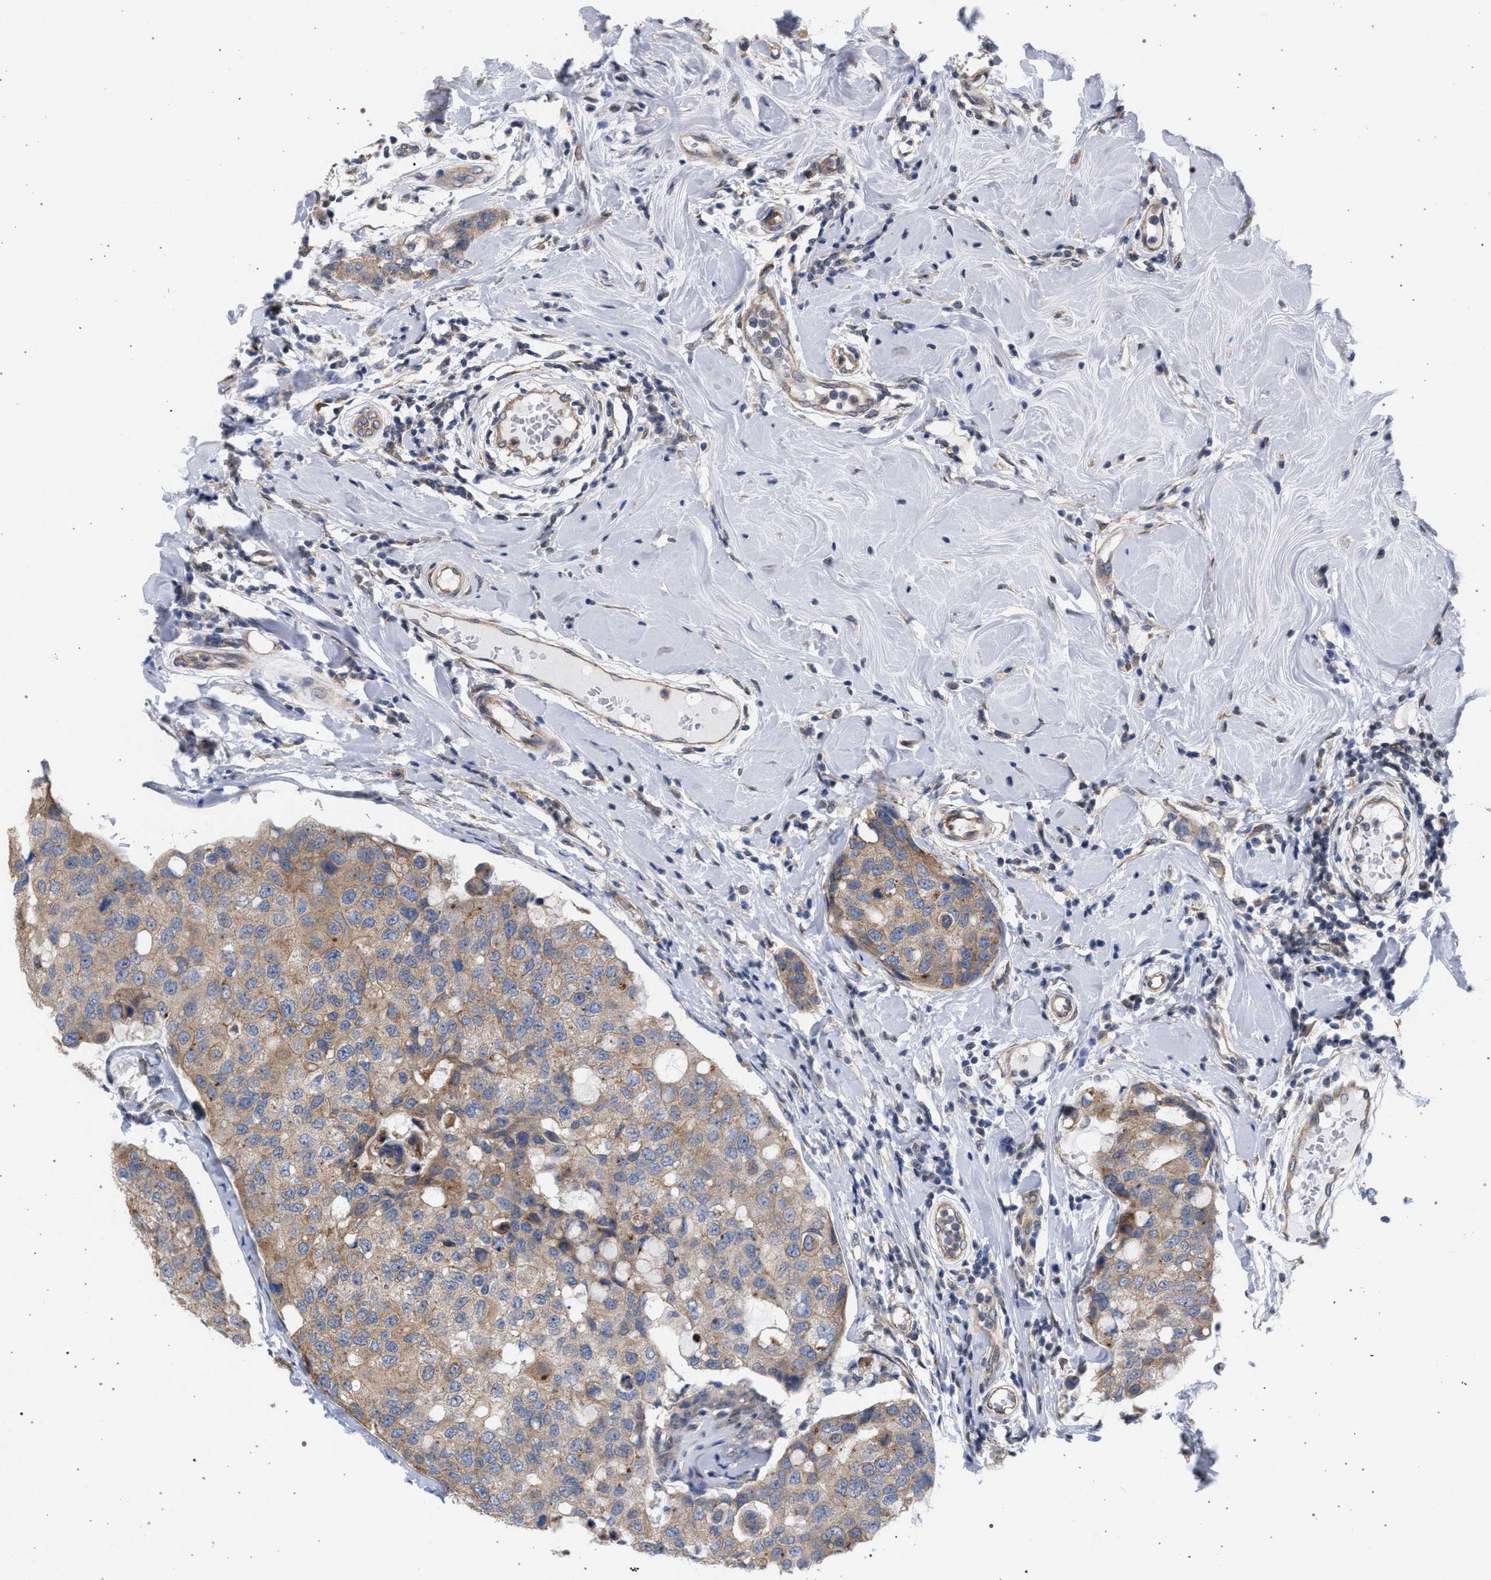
{"staining": {"intensity": "weak", "quantity": ">75%", "location": "cytoplasmic/membranous"}, "tissue": "breast cancer", "cell_type": "Tumor cells", "image_type": "cancer", "snomed": [{"axis": "morphology", "description": "Duct carcinoma"}, {"axis": "topography", "description": "Breast"}], "caption": "High-magnification brightfield microscopy of breast cancer stained with DAB (3,3'-diaminobenzidine) (brown) and counterstained with hematoxylin (blue). tumor cells exhibit weak cytoplasmic/membranous staining is appreciated in approximately>75% of cells.", "gene": "ARPC5L", "patient": {"sex": "female", "age": 27}}